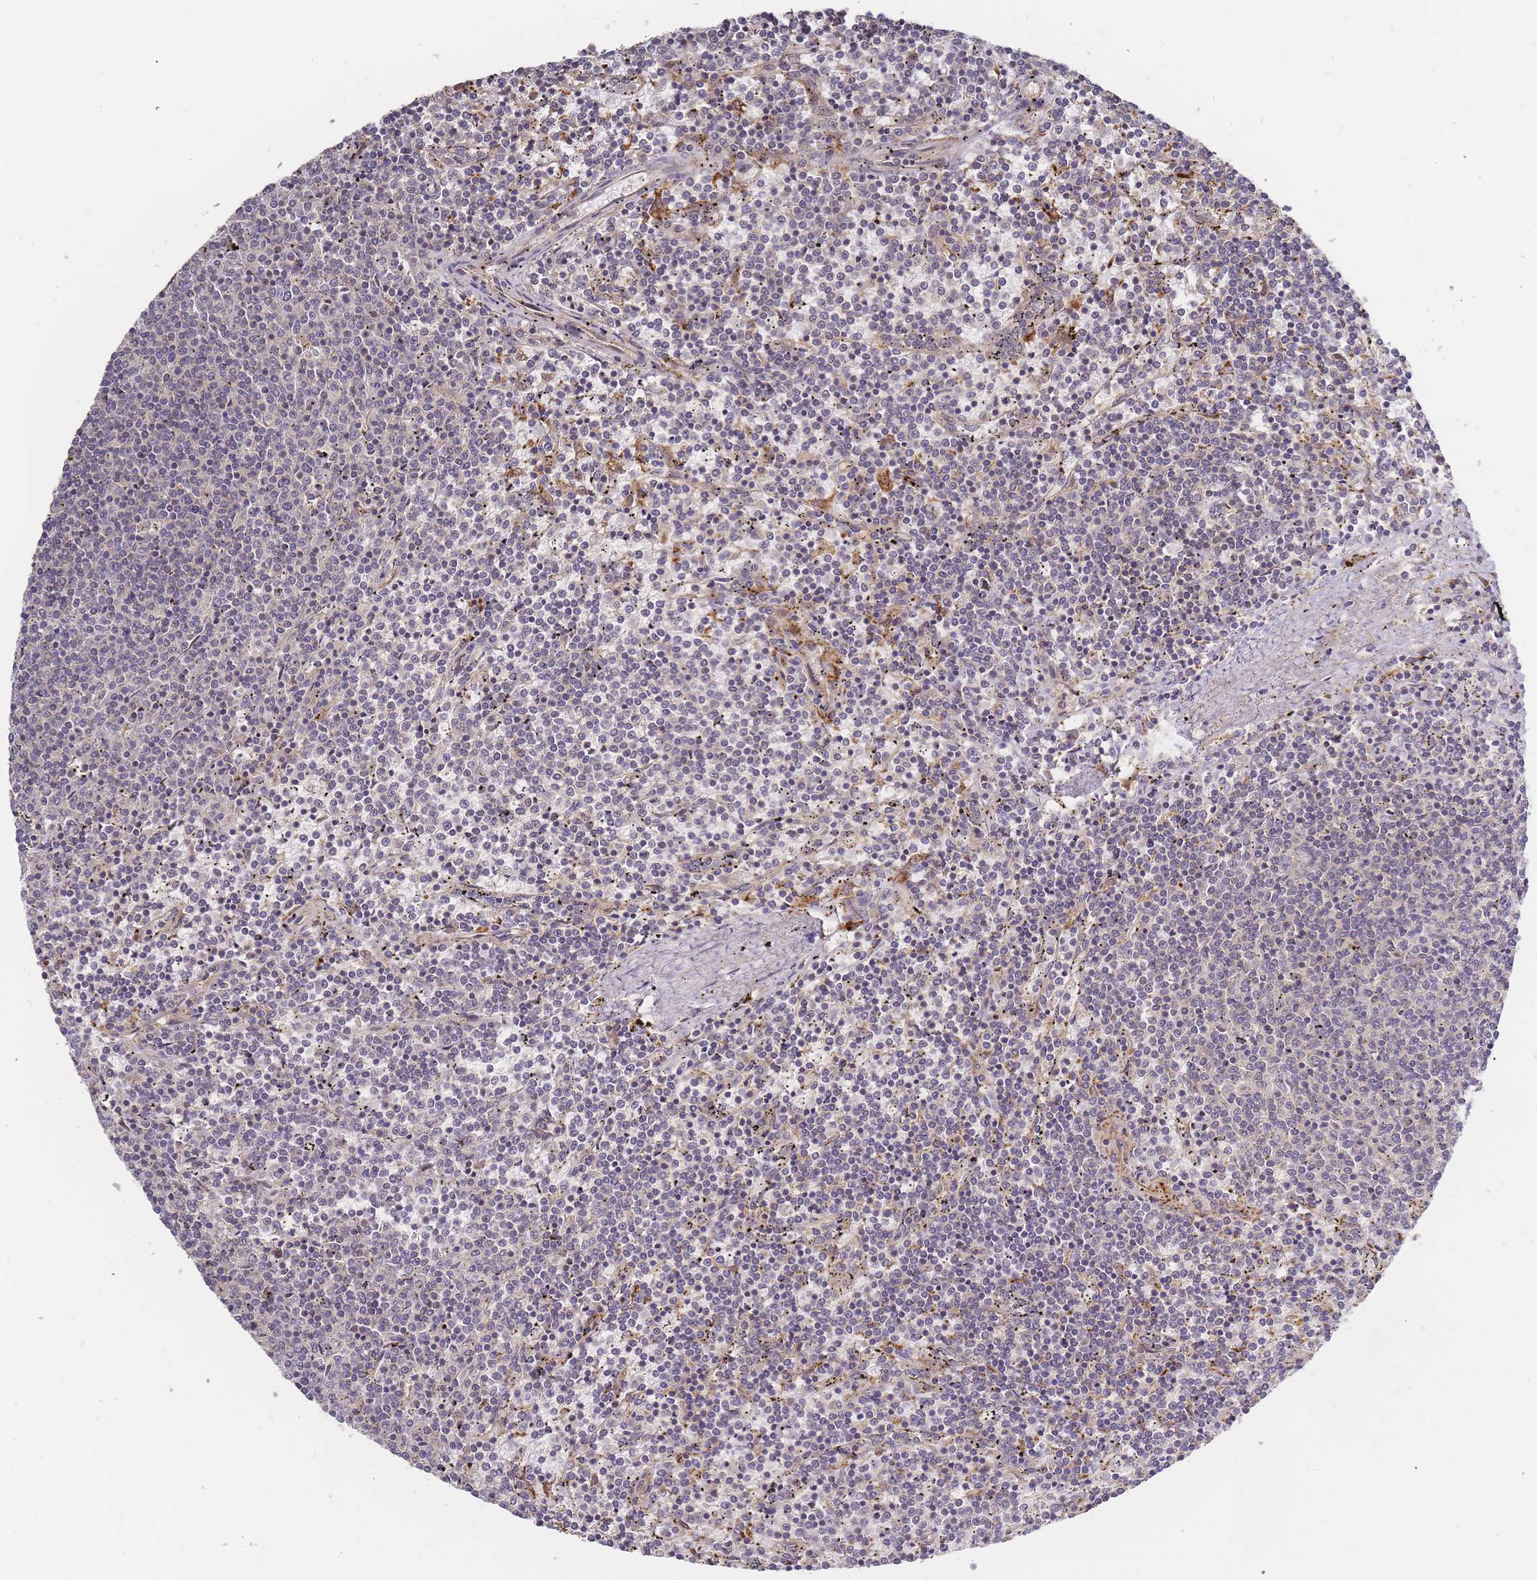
{"staining": {"intensity": "negative", "quantity": "none", "location": "none"}, "tissue": "lymphoma", "cell_type": "Tumor cells", "image_type": "cancer", "snomed": [{"axis": "morphology", "description": "Malignant lymphoma, non-Hodgkin's type, Low grade"}, {"axis": "topography", "description": "Spleen"}], "caption": "This is a image of immunohistochemistry (IHC) staining of malignant lymphoma, non-Hodgkin's type (low-grade), which shows no positivity in tumor cells.", "gene": "ATG5", "patient": {"sex": "female", "age": 50}}